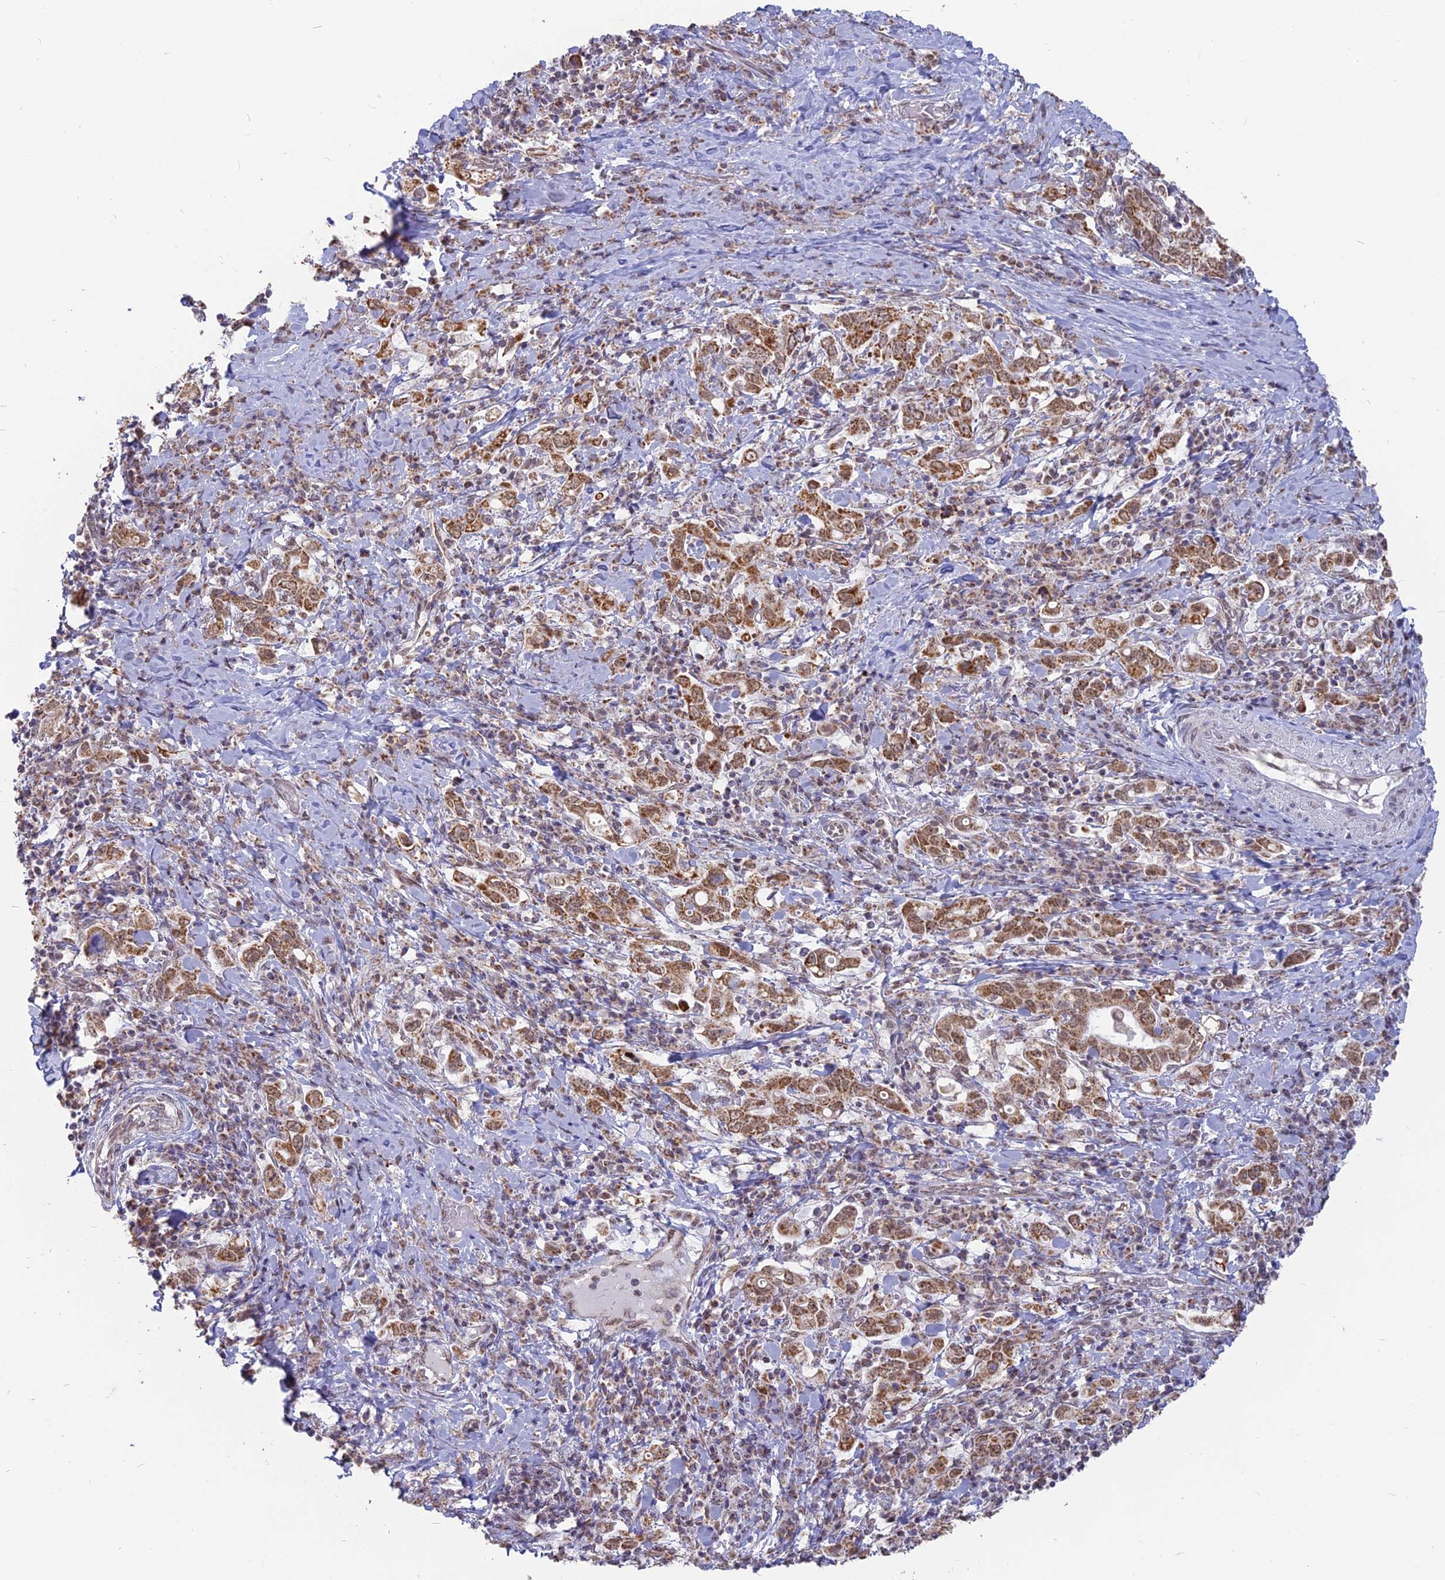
{"staining": {"intensity": "moderate", "quantity": ">75%", "location": "cytoplasmic/membranous"}, "tissue": "stomach cancer", "cell_type": "Tumor cells", "image_type": "cancer", "snomed": [{"axis": "morphology", "description": "Adenocarcinoma, NOS"}, {"axis": "topography", "description": "Stomach, upper"}, {"axis": "topography", "description": "Stomach"}], "caption": "Approximately >75% of tumor cells in stomach adenocarcinoma display moderate cytoplasmic/membranous protein positivity as visualized by brown immunohistochemical staining.", "gene": "ARHGAP40", "patient": {"sex": "male", "age": 62}}